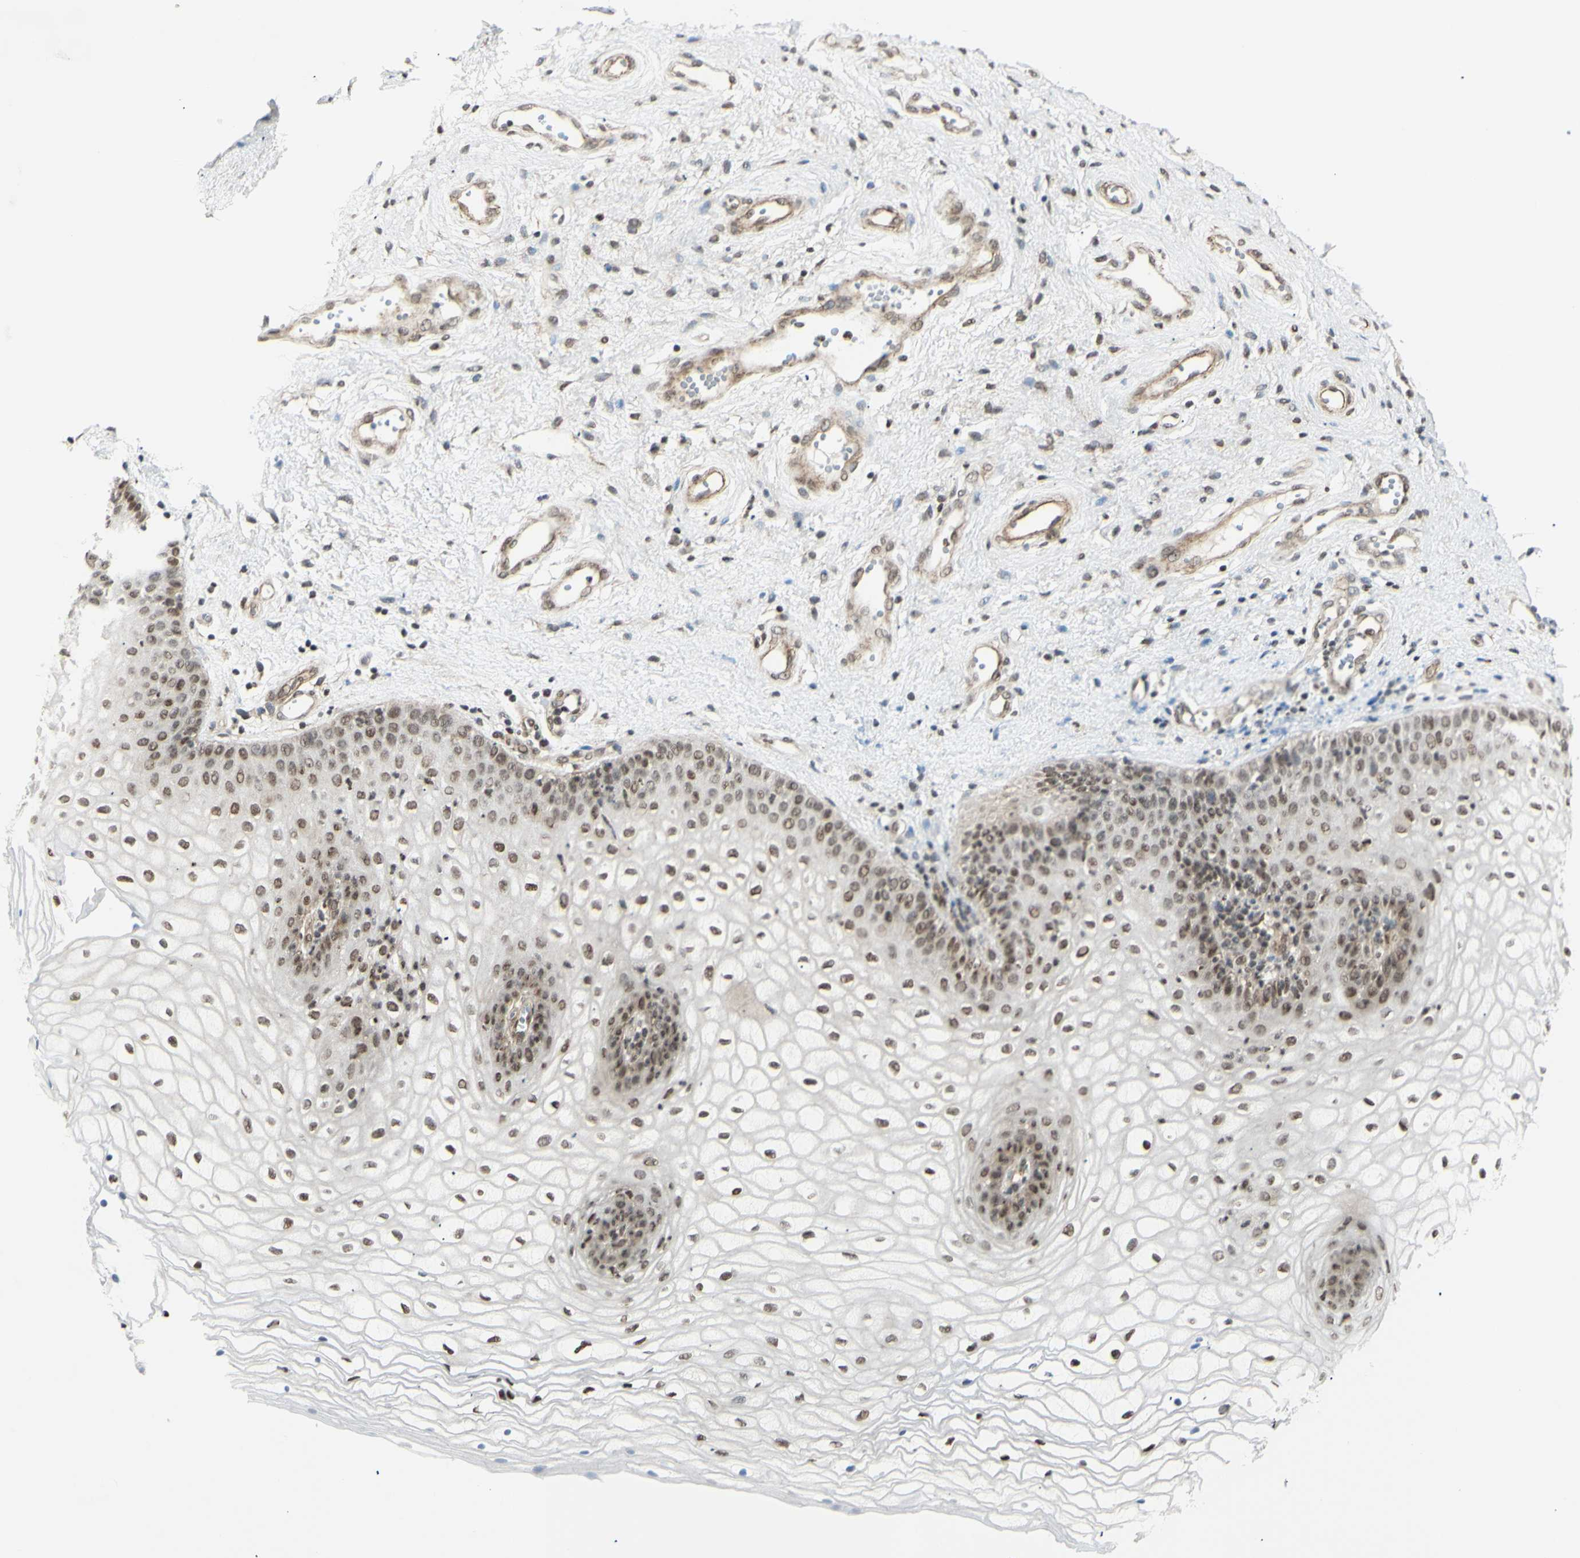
{"staining": {"intensity": "moderate", "quantity": ">75%", "location": "nuclear"}, "tissue": "vagina", "cell_type": "Squamous epithelial cells", "image_type": "normal", "snomed": [{"axis": "morphology", "description": "Normal tissue, NOS"}, {"axis": "topography", "description": "Vagina"}], "caption": "This is a histology image of immunohistochemistry (IHC) staining of benign vagina, which shows moderate positivity in the nuclear of squamous epithelial cells.", "gene": "ZMYM6", "patient": {"sex": "female", "age": 34}}